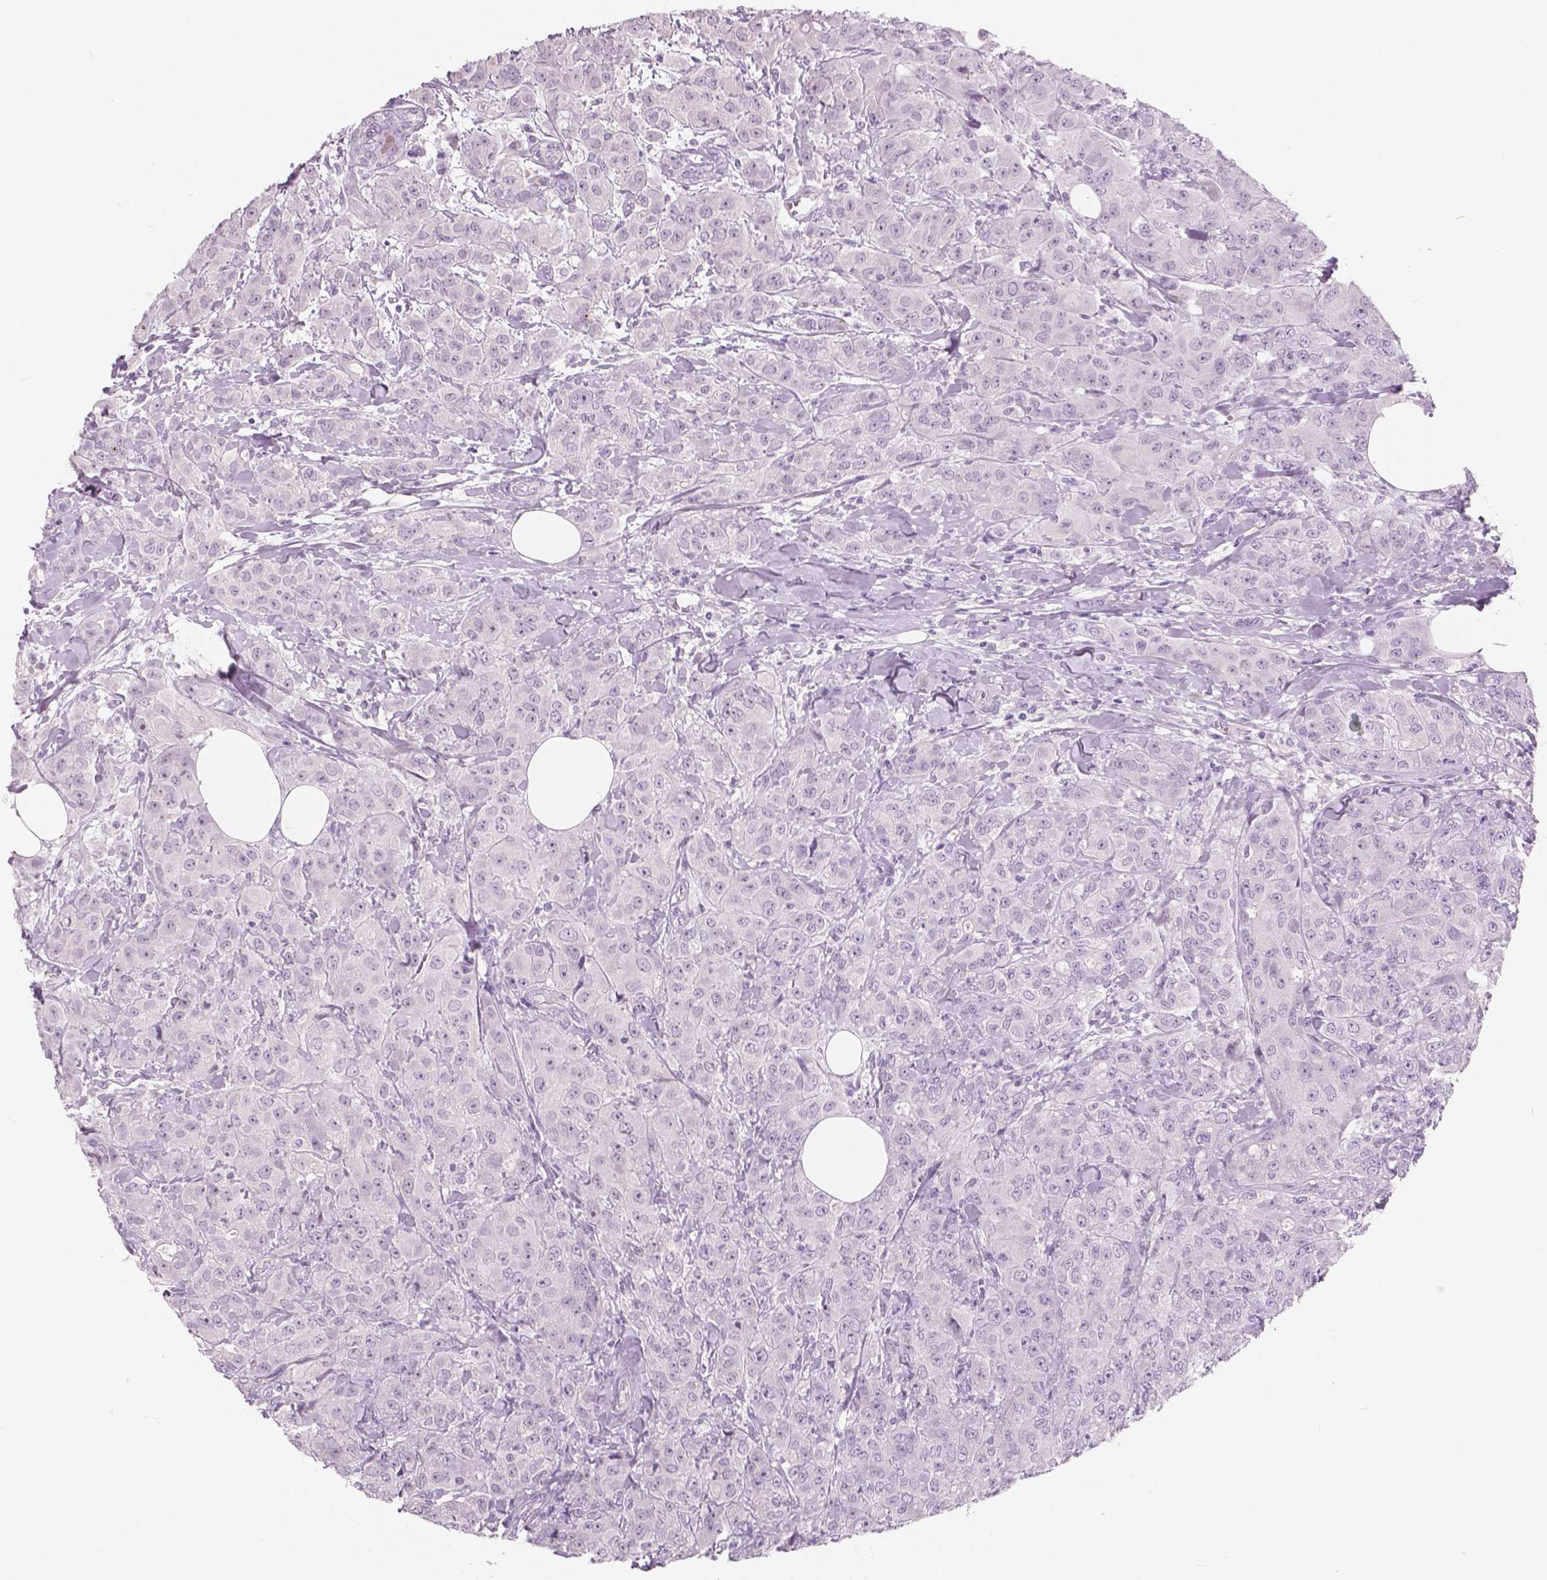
{"staining": {"intensity": "negative", "quantity": "none", "location": "none"}, "tissue": "breast cancer", "cell_type": "Tumor cells", "image_type": "cancer", "snomed": [{"axis": "morphology", "description": "Normal tissue, NOS"}, {"axis": "morphology", "description": "Duct carcinoma"}, {"axis": "topography", "description": "Breast"}], "caption": "An image of human breast cancer is negative for staining in tumor cells.", "gene": "A4GNT", "patient": {"sex": "female", "age": 43}}